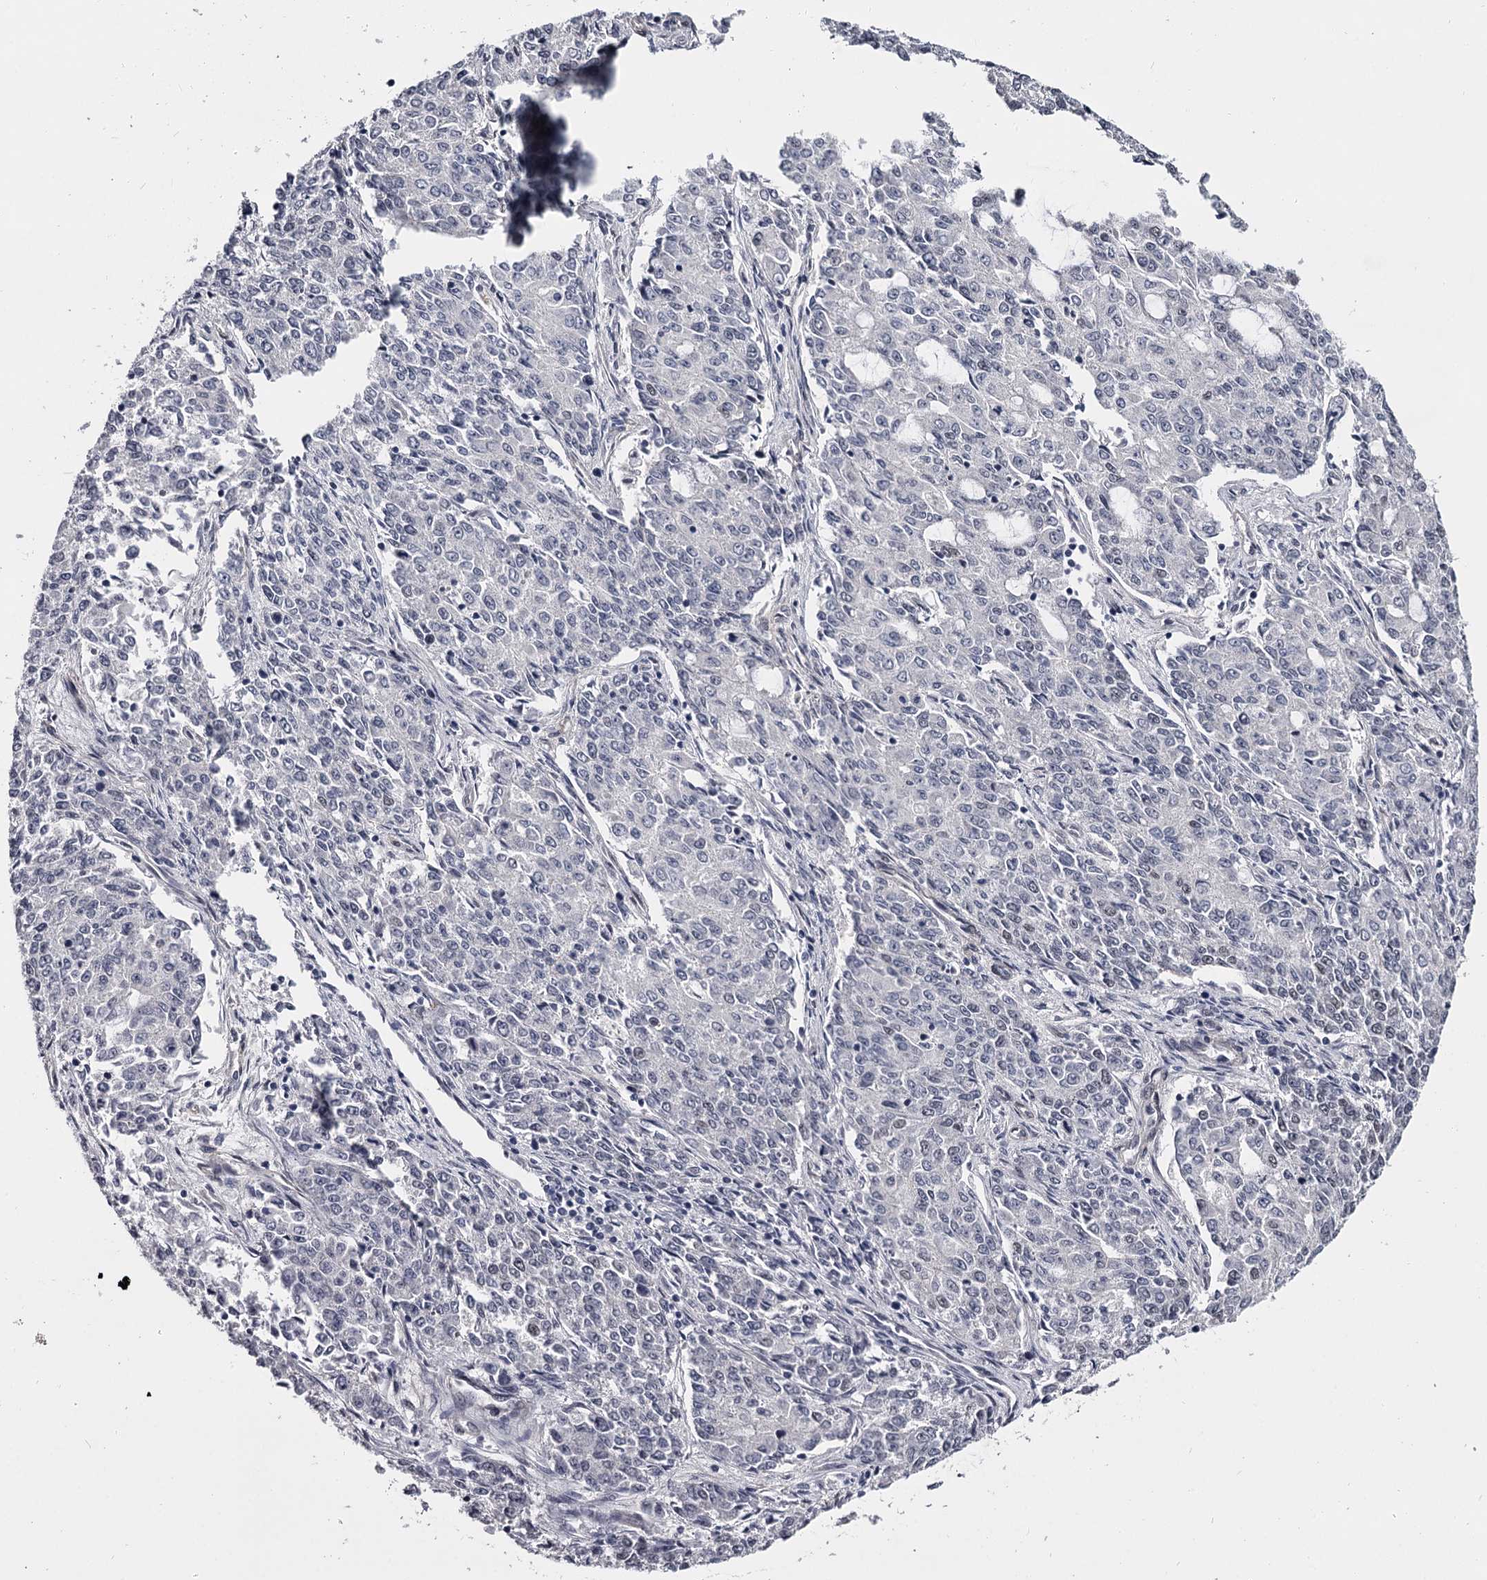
{"staining": {"intensity": "negative", "quantity": "none", "location": "none"}, "tissue": "endometrial cancer", "cell_type": "Tumor cells", "image_type": "cancer", "snomed": [{"axis": "morphology", "description": "Adenocarcinoma, NOS"}, {"axis": "topography", "description": "Endometrium"}], "caption": "Adenocarcinoma (endometrial) stained for a protein using immunohistochemistry shows no expression tumor cells.", "gene": "OVOL2", "patient": {"sex": "female", "age": 50}}